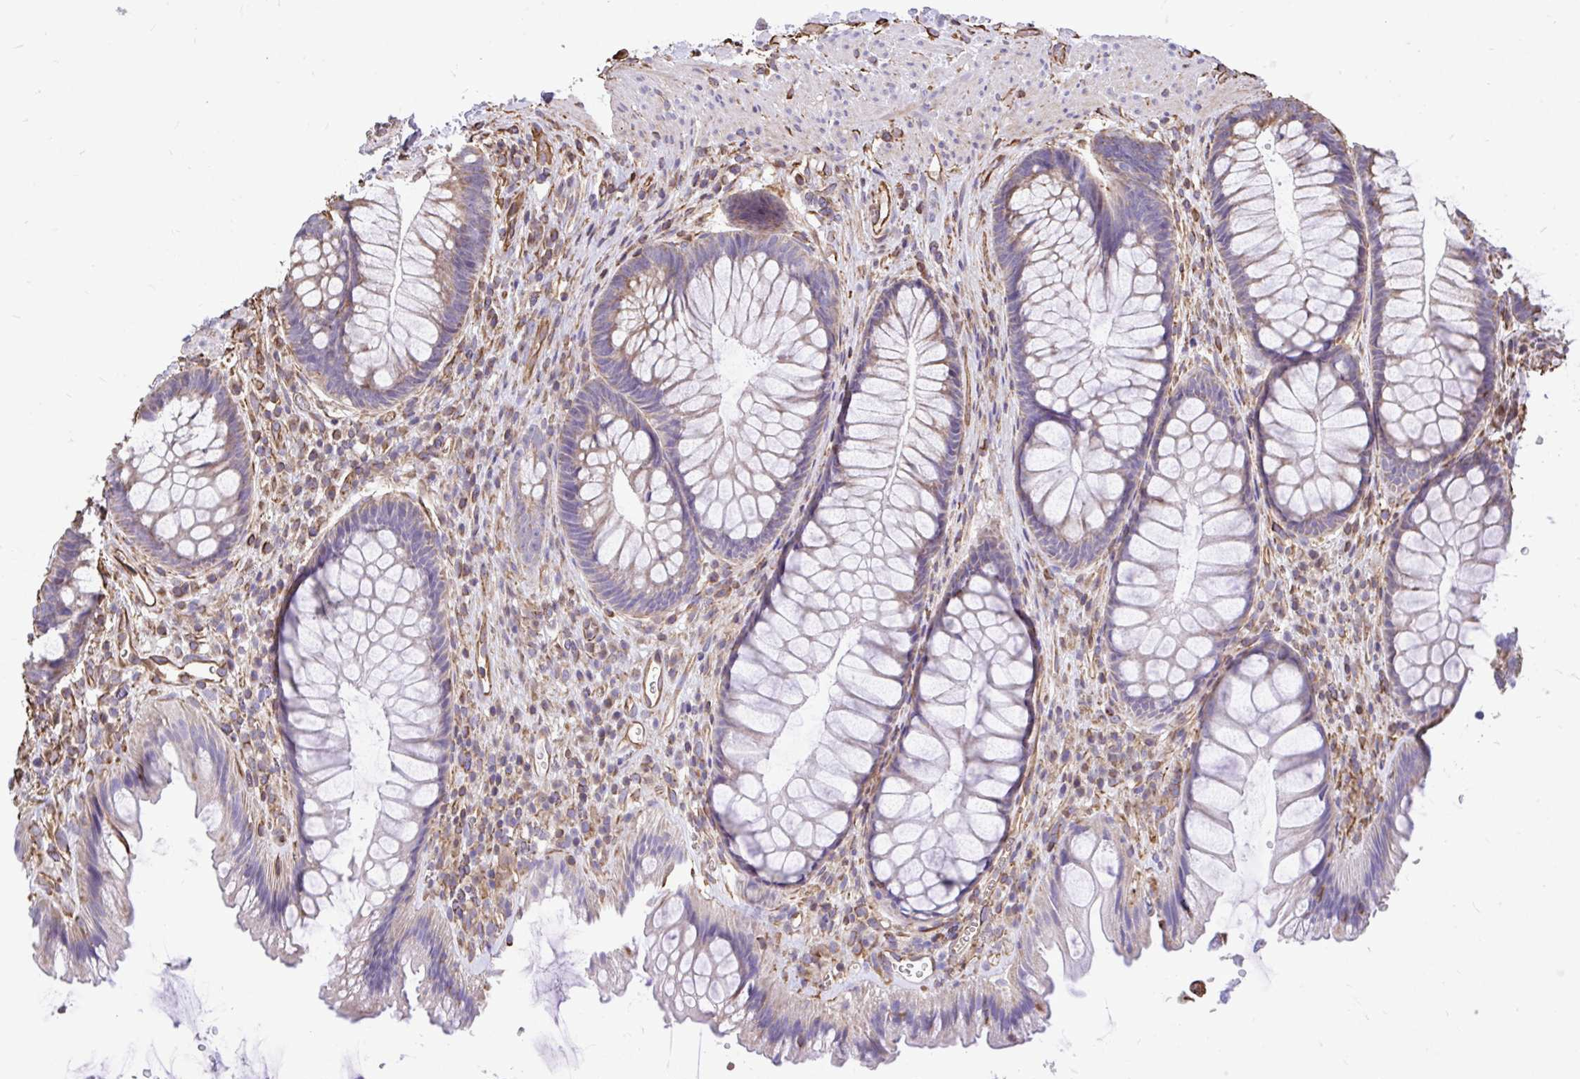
{"staining": {"intensity": "weak", "quantity": "25%-75%", "location": "cytoplasmic/membranous"}, "tissue": "rectum", "cell_type": "Glandular cells", "image_type": "normal", "snomed": [{"axis": "morphology", "description": "Normal tissue, NOS"}, {"axis": "topography", "description": "Rectum"}], "caption": "This photomicrograph shows immunohistochemistry (IHC) staining of normal rectum, with low weak cytoplasmic/membranous positivity in about 25%-75% of glandular cells.", "gene": "RNF103", "patient": {"sex": "male", "age": 53}}